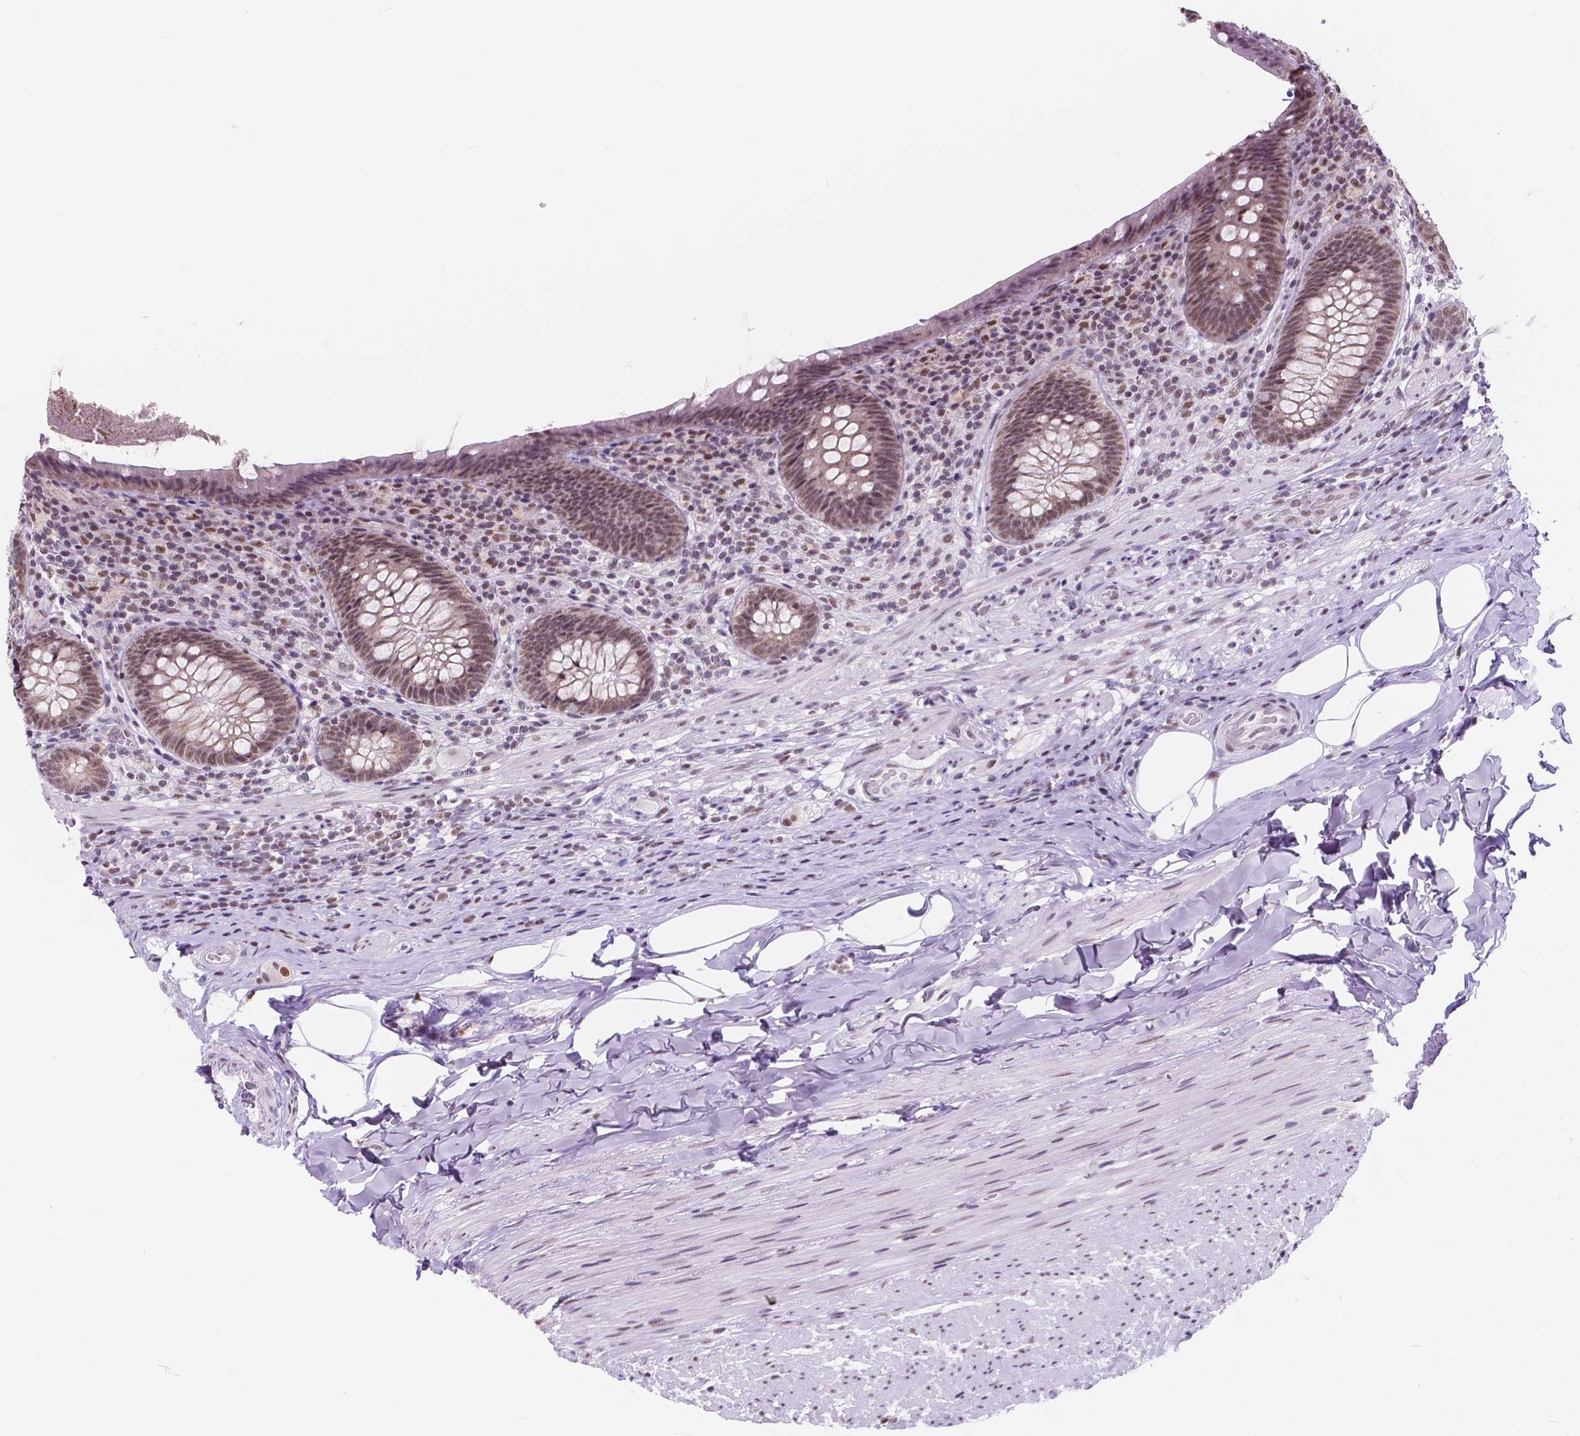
{"staining": {"intensity": "weak", "quantity": ">75%", "location": "nuclear"}, "tissue": "appendix", "cell_type": "Glandular cells", "image_type": "normal", "snomed": [{"axis": "morphology", "description": "Normal tissue, NOS"}, {"axis": "topography", "description": "Appendix"}], "caption": "DAB (3,3'-diaminobenzidine) immunohistochemical staining of benign human appendix exhibits weak nuclear protein positivity in approximately >75% of glandular cells.", "gene": "BCAS2", "patient": {"sex": "male", "age": 47}}